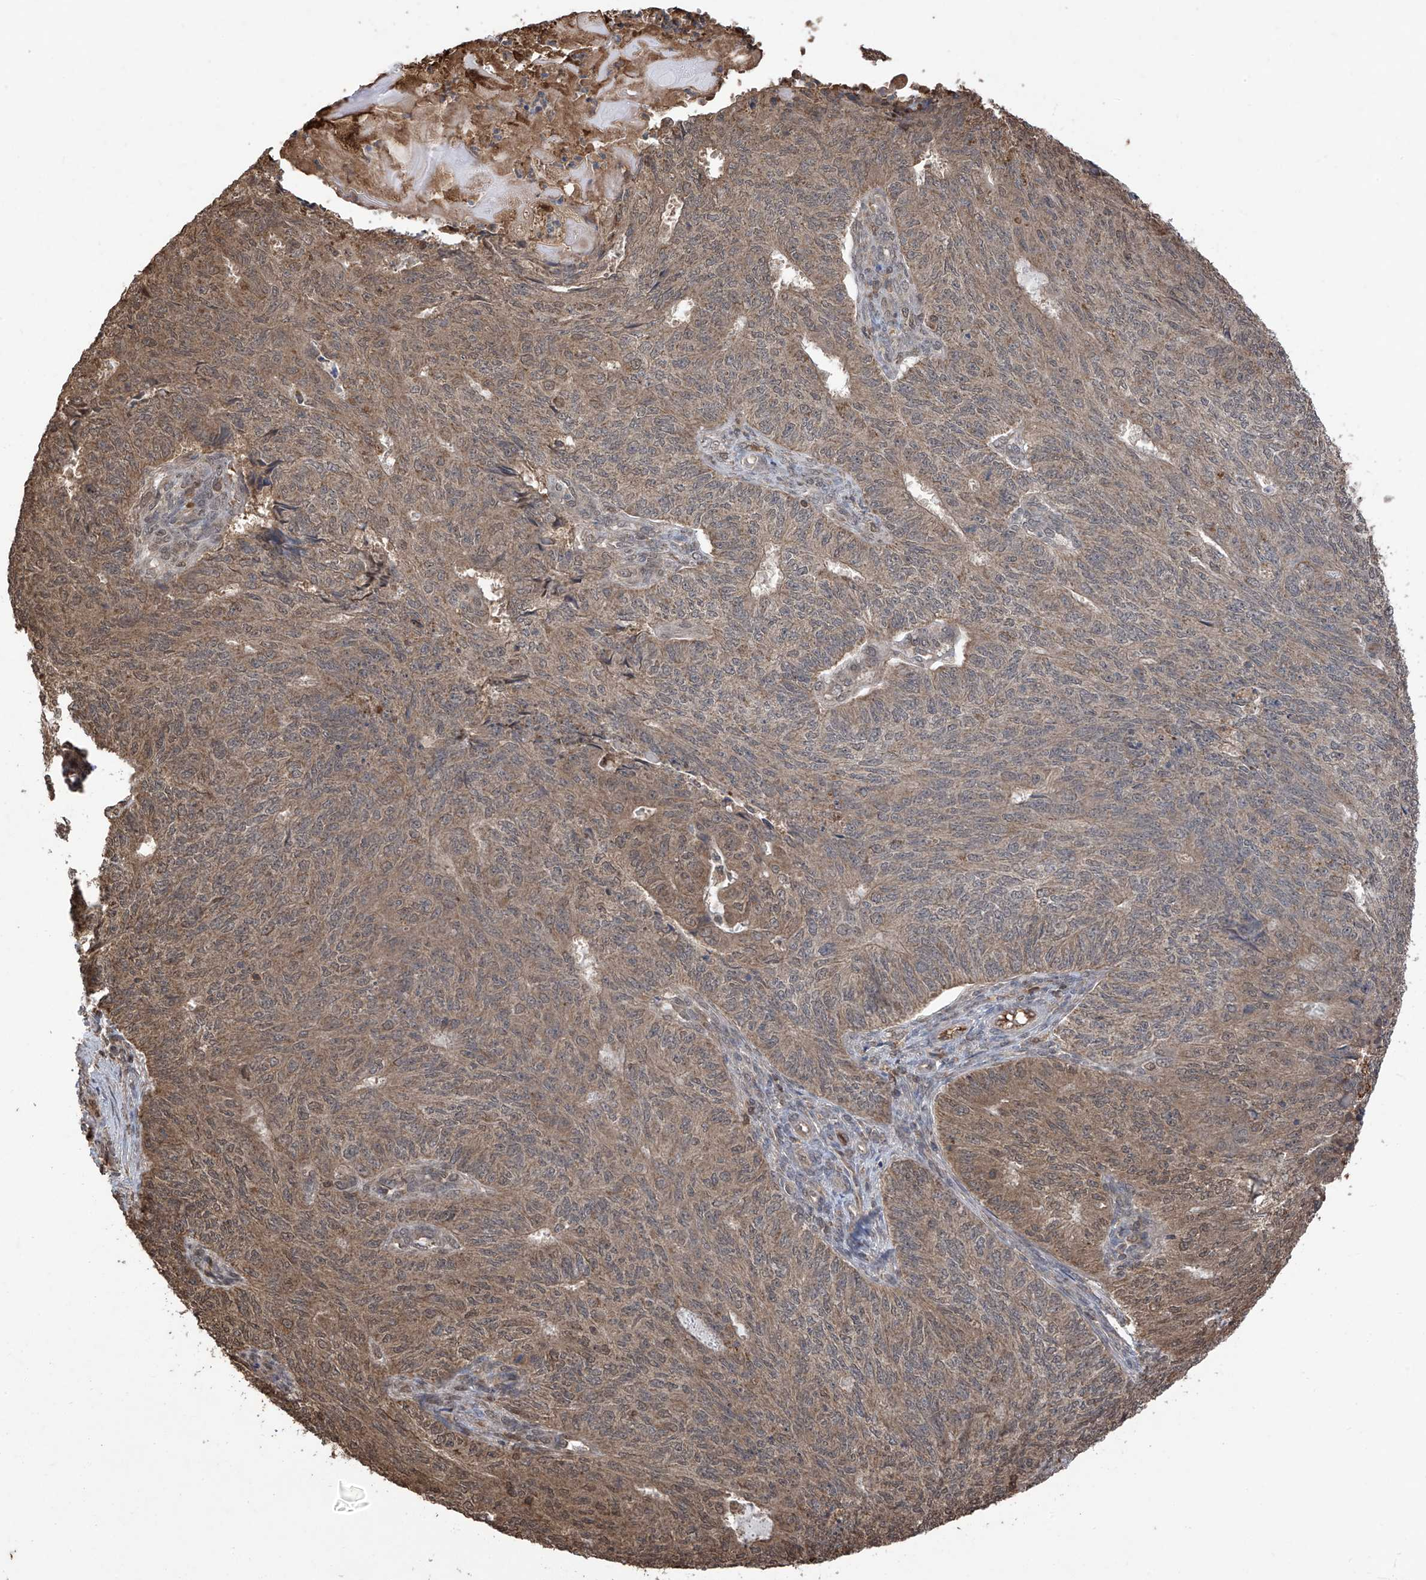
{"staining": {"intensity": "moderate", "quantity": ">75%", "location": "cytoplasmic/membranous"}, "tissue": "endometrial cancer", "cell_type": "Tumor cells", "image_type": "cancer", "snomed": [{"axis": "morphology", "description": "Adenocarcinoma, NOS"}, {"axis": "topography", "description": "Endometrium"}], "caption": "Approximately >75% of tumor cells in endometrial cancer show moderate cytoplasmic/membranous protein staining as visualized by brown immunohistochemical staining.", "gene": "PNPT1", "patient": {"sex": "female", "age": 32}}